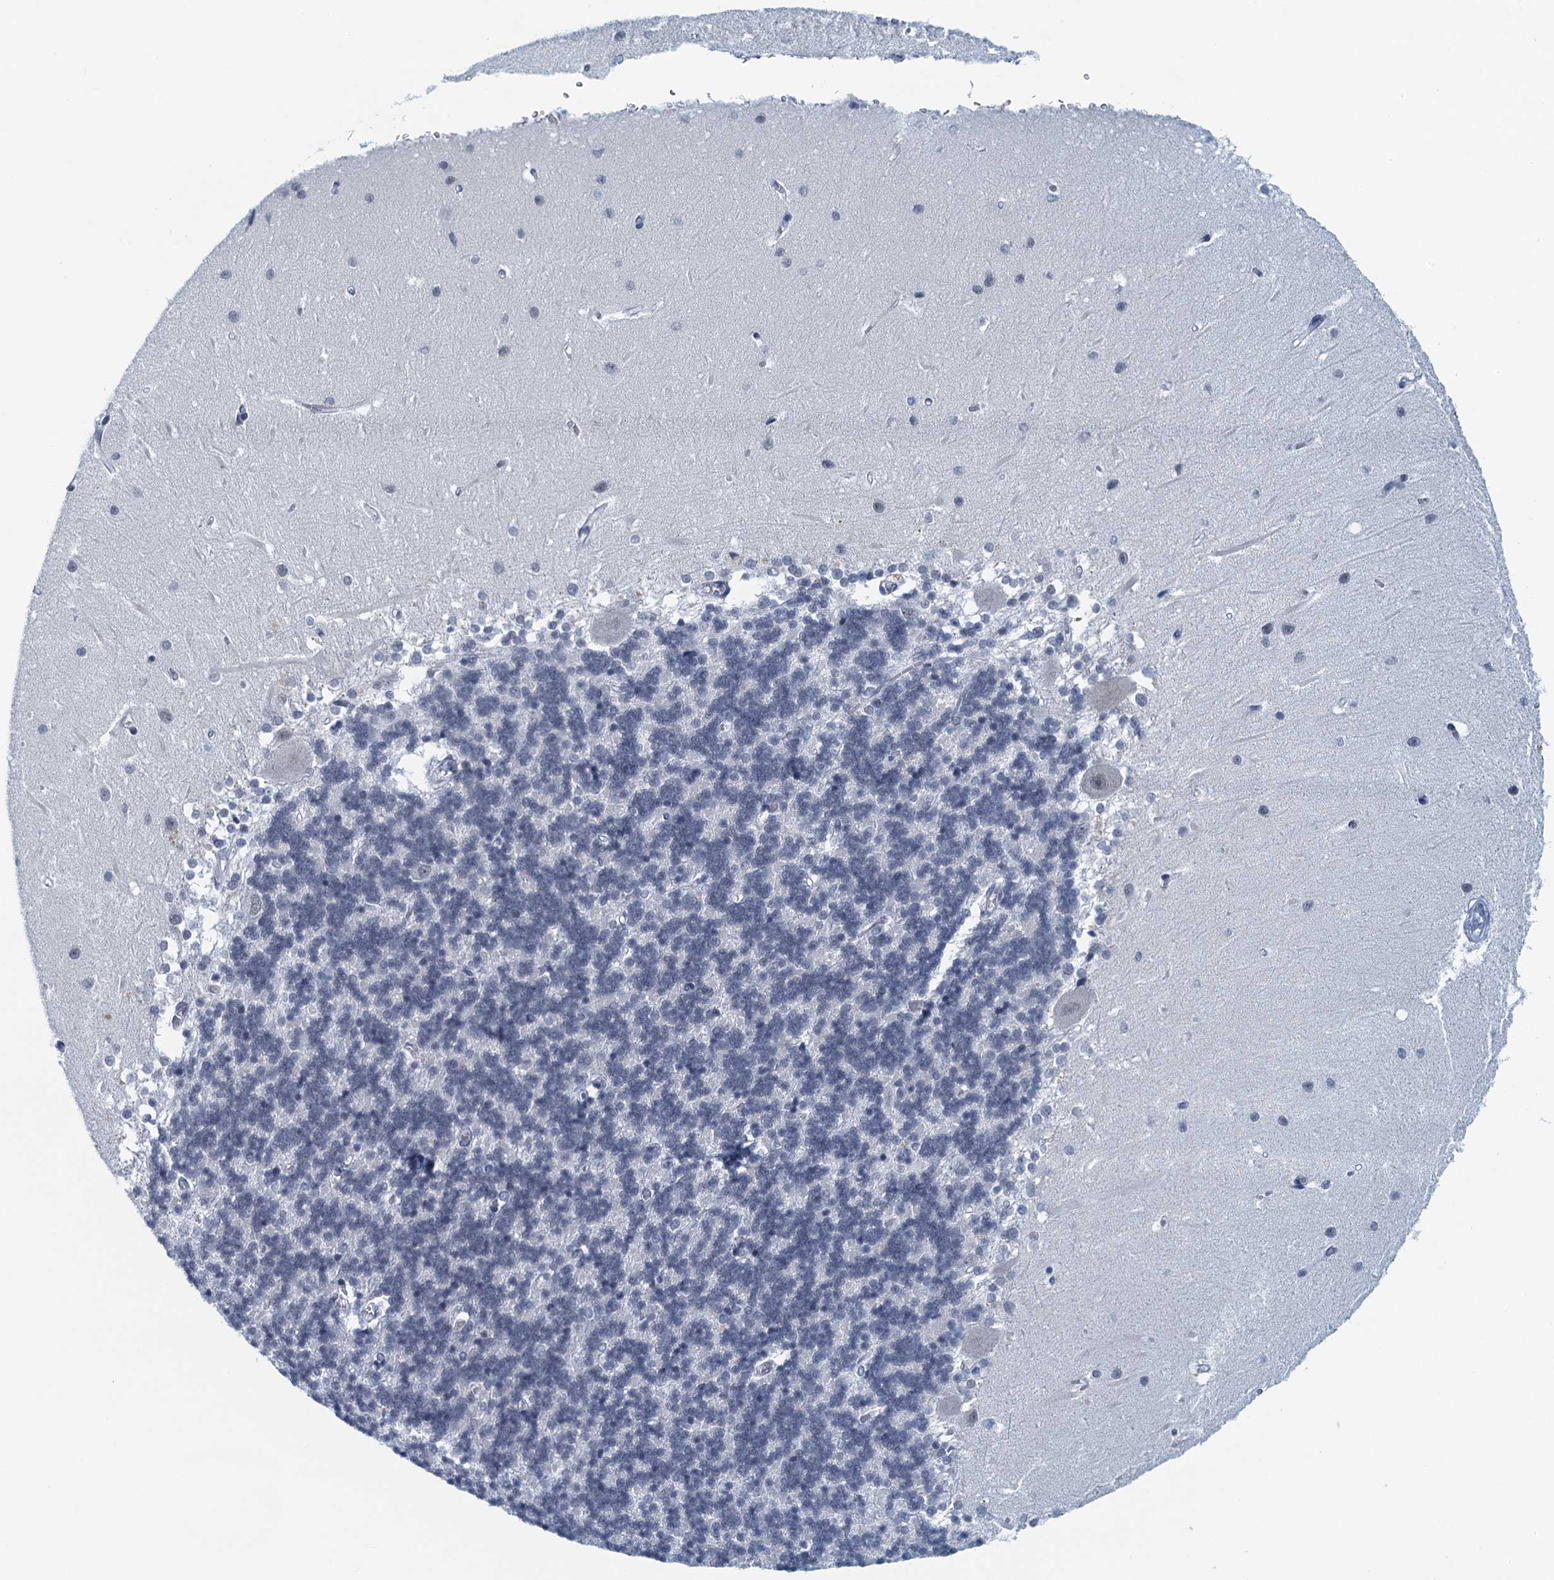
{"staining": {"intensity": "negative", "quantity": "none", "location": "none"}, "tissue": "cerebellum", "cell_type": "Cells in granular layer", "image_type": "normal", "snomed": [{"axis": "morphology", "description": "Normal tissue, NOS"}, {"axis": "topography", "description": "Cerebellum"}], "caption": "Cerebellum was stained to show a protein in brown. There is no significant expression in cells in granular layer. (DAB (3,3'-diaminobenzidine) immunohistochemistry, high magnification).", "gene": "C16orf95", "patient": {"sex": "male", "age": 37}}